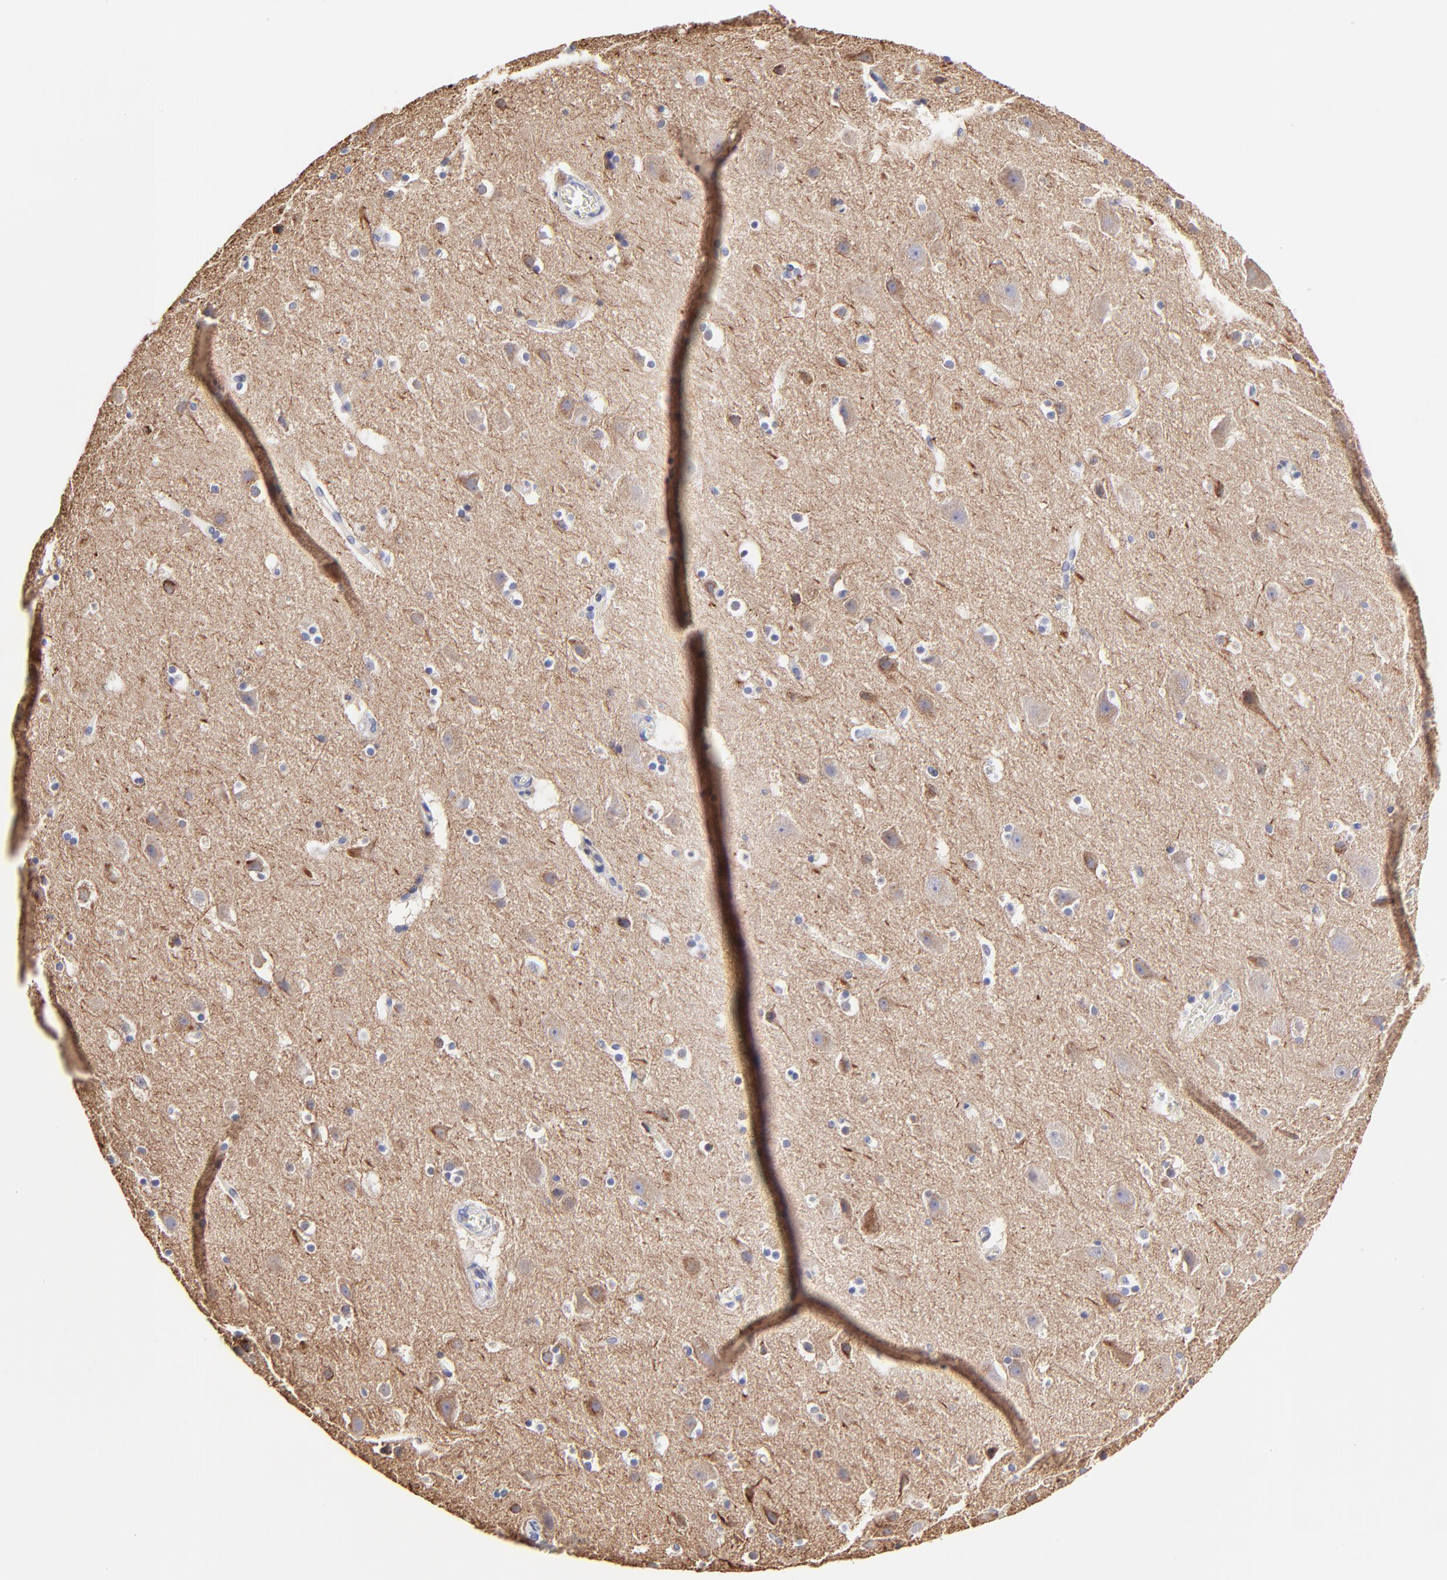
{"staining": {"intensity": "negative", "quantity": "none", "location": "none"}, "tissue": "cerebral cortex", "cell_type": "Endothelial cells", "image_type": "normal", "snomed": [{"axis": "morphology", "description": "Normal tissue, NOS"}, {"axis": "topography", "description": "Cerebral cortex"}], "caption": "Immunohistochemistry of normal human cerebral cortex shows no expression in endothelial cells. (DAB (3,3'-diaminobenzidine) IHC, high magnification).", "gene": "BTG2", "patient": {"sex": "male", "age": 45}}